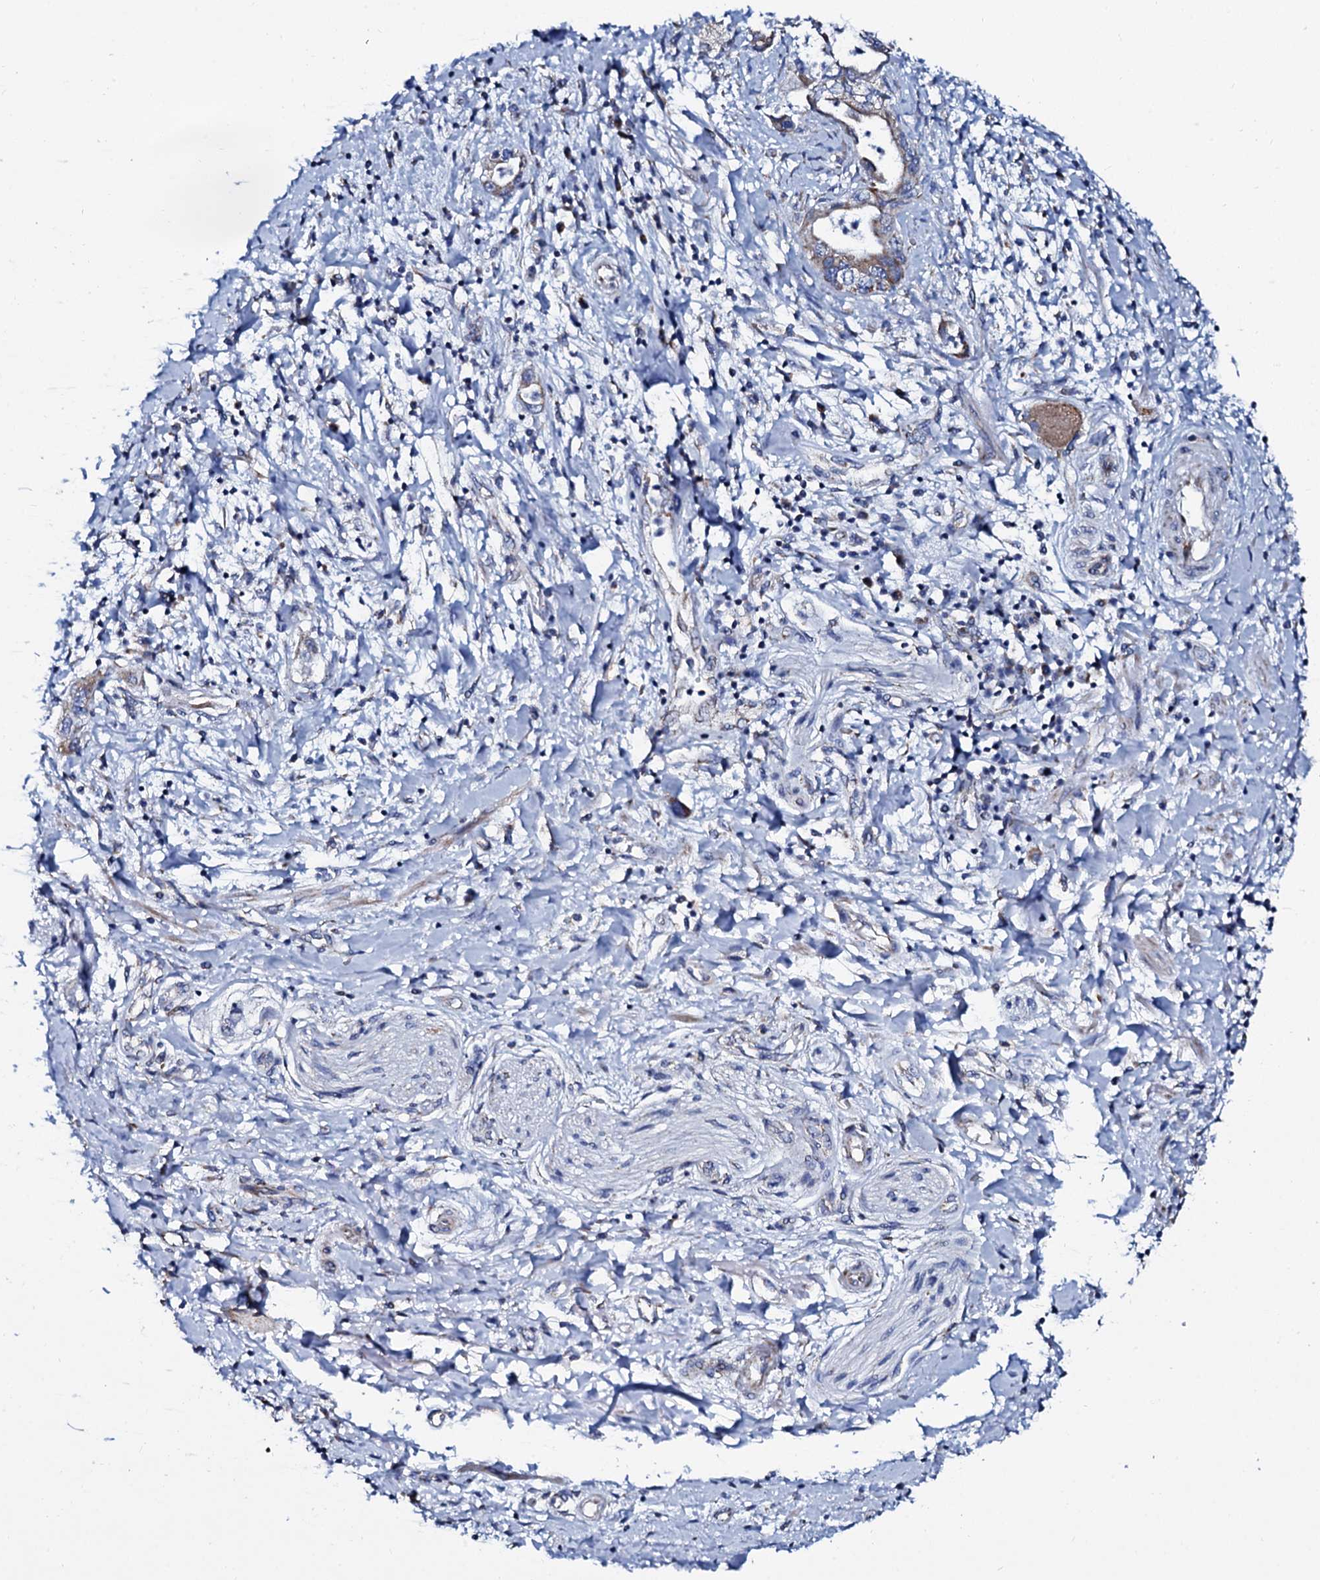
{"staining": {"intensity": "weak", "quantity": "25%-75%", "location": "cytoplasmic/membranous"}, "tissue": "pancreatic cancer", "cell_type": "Tumor cells", "image_type": "cancer", "snomed": [{"axis": "morphology", "description": "Adenocarcinoma, NOS"}, {"axis": "topography", "description": "Pancreas"}], "caption": "Weak cytoplasmic/membranous staining is present in about 25%-75% of tumor cells in pancreatic adenocarcinoma. (Stains: DAB (3,3'-diaminobenzidine) in brown, nuclei in blue, Microscopy: brightfield microscopy at high magnification).", "gene": "SLC37A4", "patient": {"sex": "female", "age": 73}}